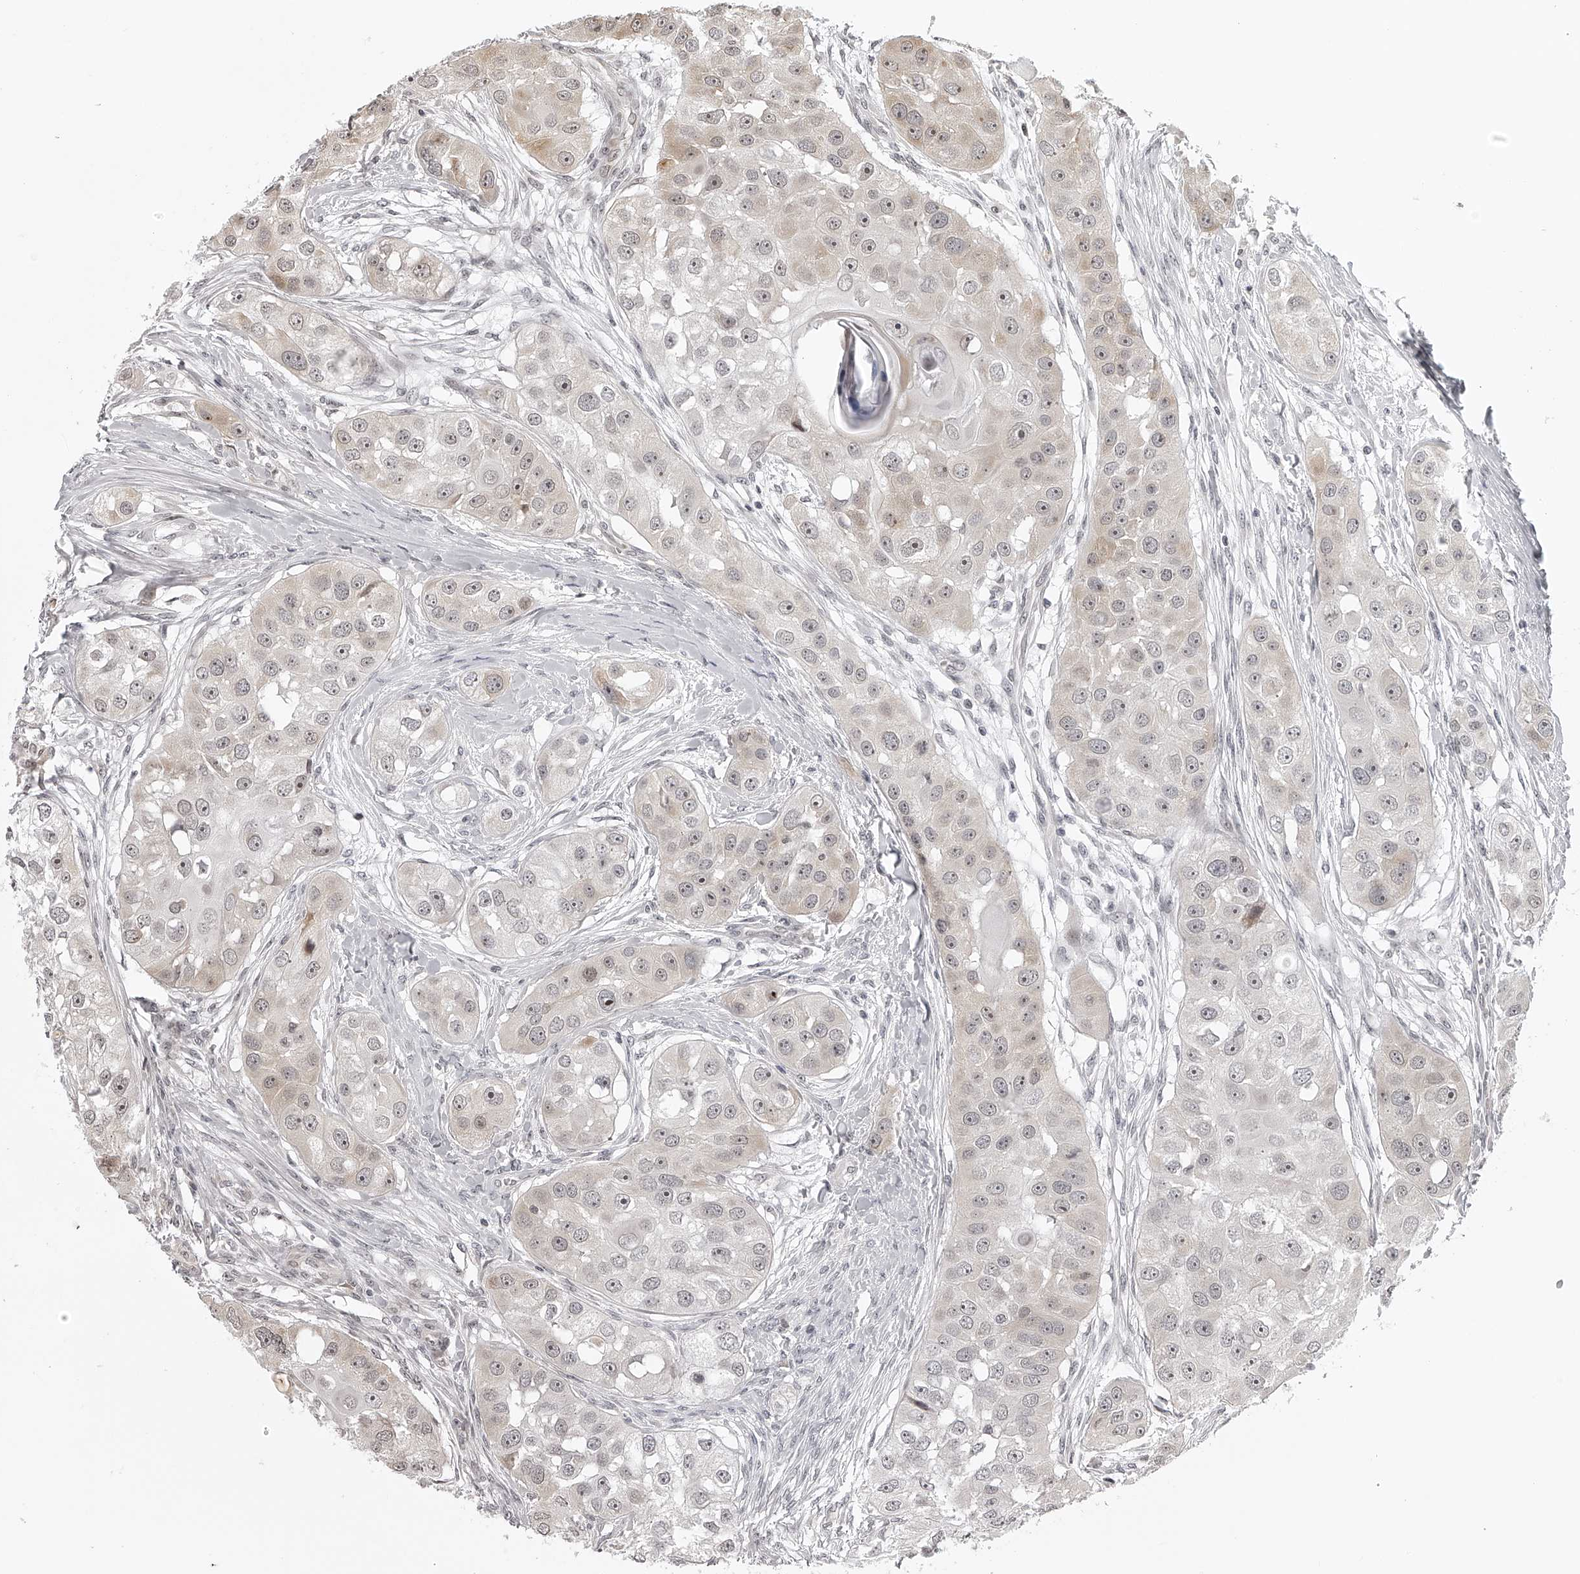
{"staining": {"intensity": "weak", "quantity": "<25%", "location": "cytoplasmic/membranous"}, "tissue": "head and neck cancer", "cell_type": "Tumor cells", "image_type": "cancer", "snomed": [{"axis": "morphology", "description": "Normal tissue, NOS"}, {"axis": "morphology", "description": "Squamous cell carcinoma, NOS"}, {"axis": "topography", "description": "Skeletal muscle"}, {"axis": "topography", "description": "Head-Neck"}], "caption": "This is a photomicrograph of immunohistochemistry (IHC) staining of squamous cell carcinoma (head and neck), which shows no expression in tumor cells. (Brightfield microscopy of DAB (3,3'-diaminobenzidine) immunohistochemistry at high magnification).", "gene": "ODF2L", "patient": {"sex": "male", "age": 51}}